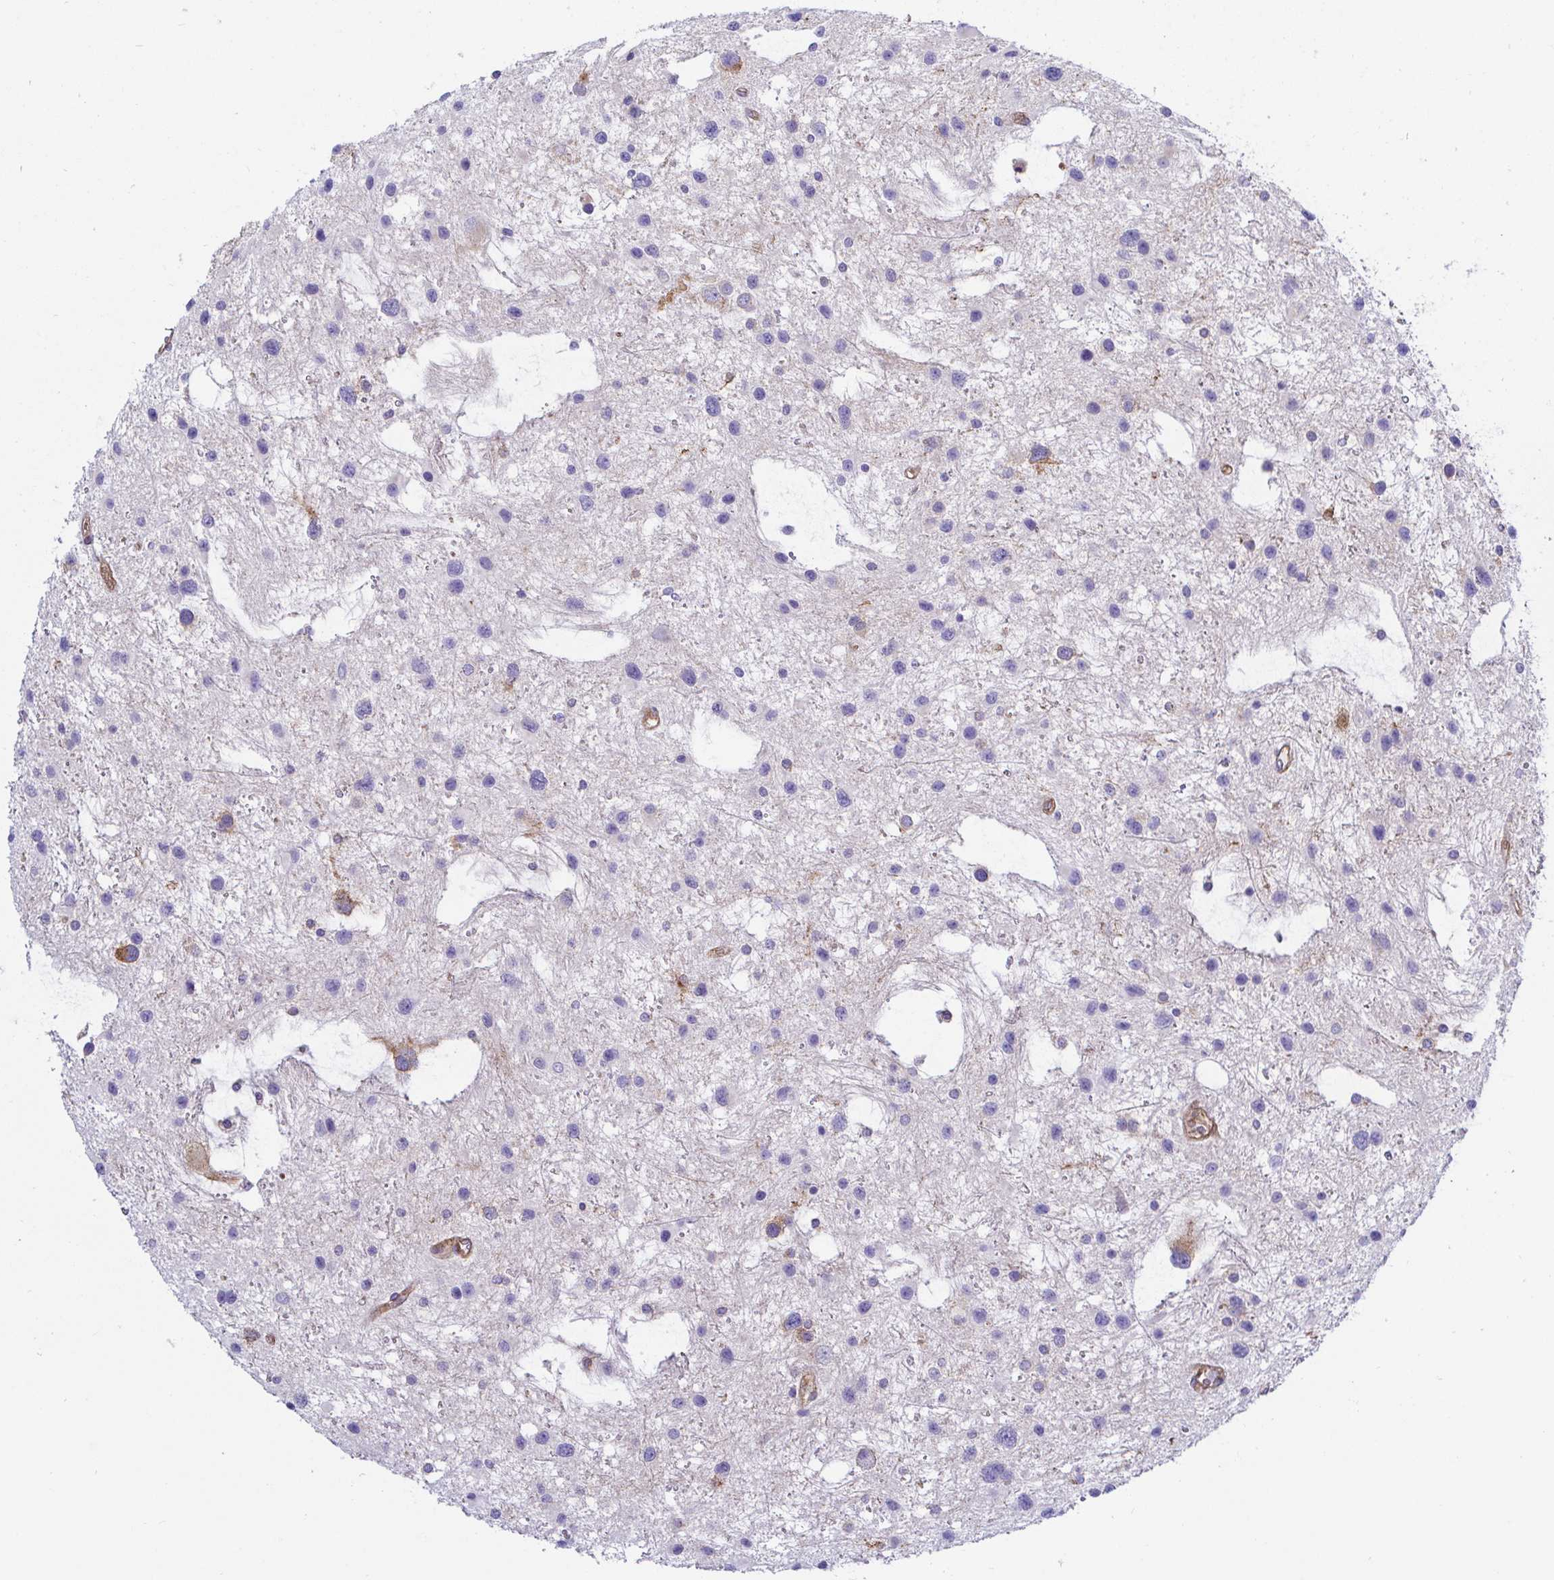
{"staining": {"intensity": "moderate", "quantity": "<25%", "location": "cytoplasmic/membranous"}, "tissue": "glioma", "cell_type": "Tumor cells", "image_type": "cancer", "snomed": [{"axis": "morphology", "description": "Glioma, malignant, Low grade"}, {"axis": "topography", "description": "Brain"}], "caption": "Immunohistochemical staining of human malignant low-grade glioma displays moderate cytoplasmic/membranous protein staining in about <25% of tumor cells.", "gene": "ARL4D", "patient": {"sex": "female", "age": 32}}